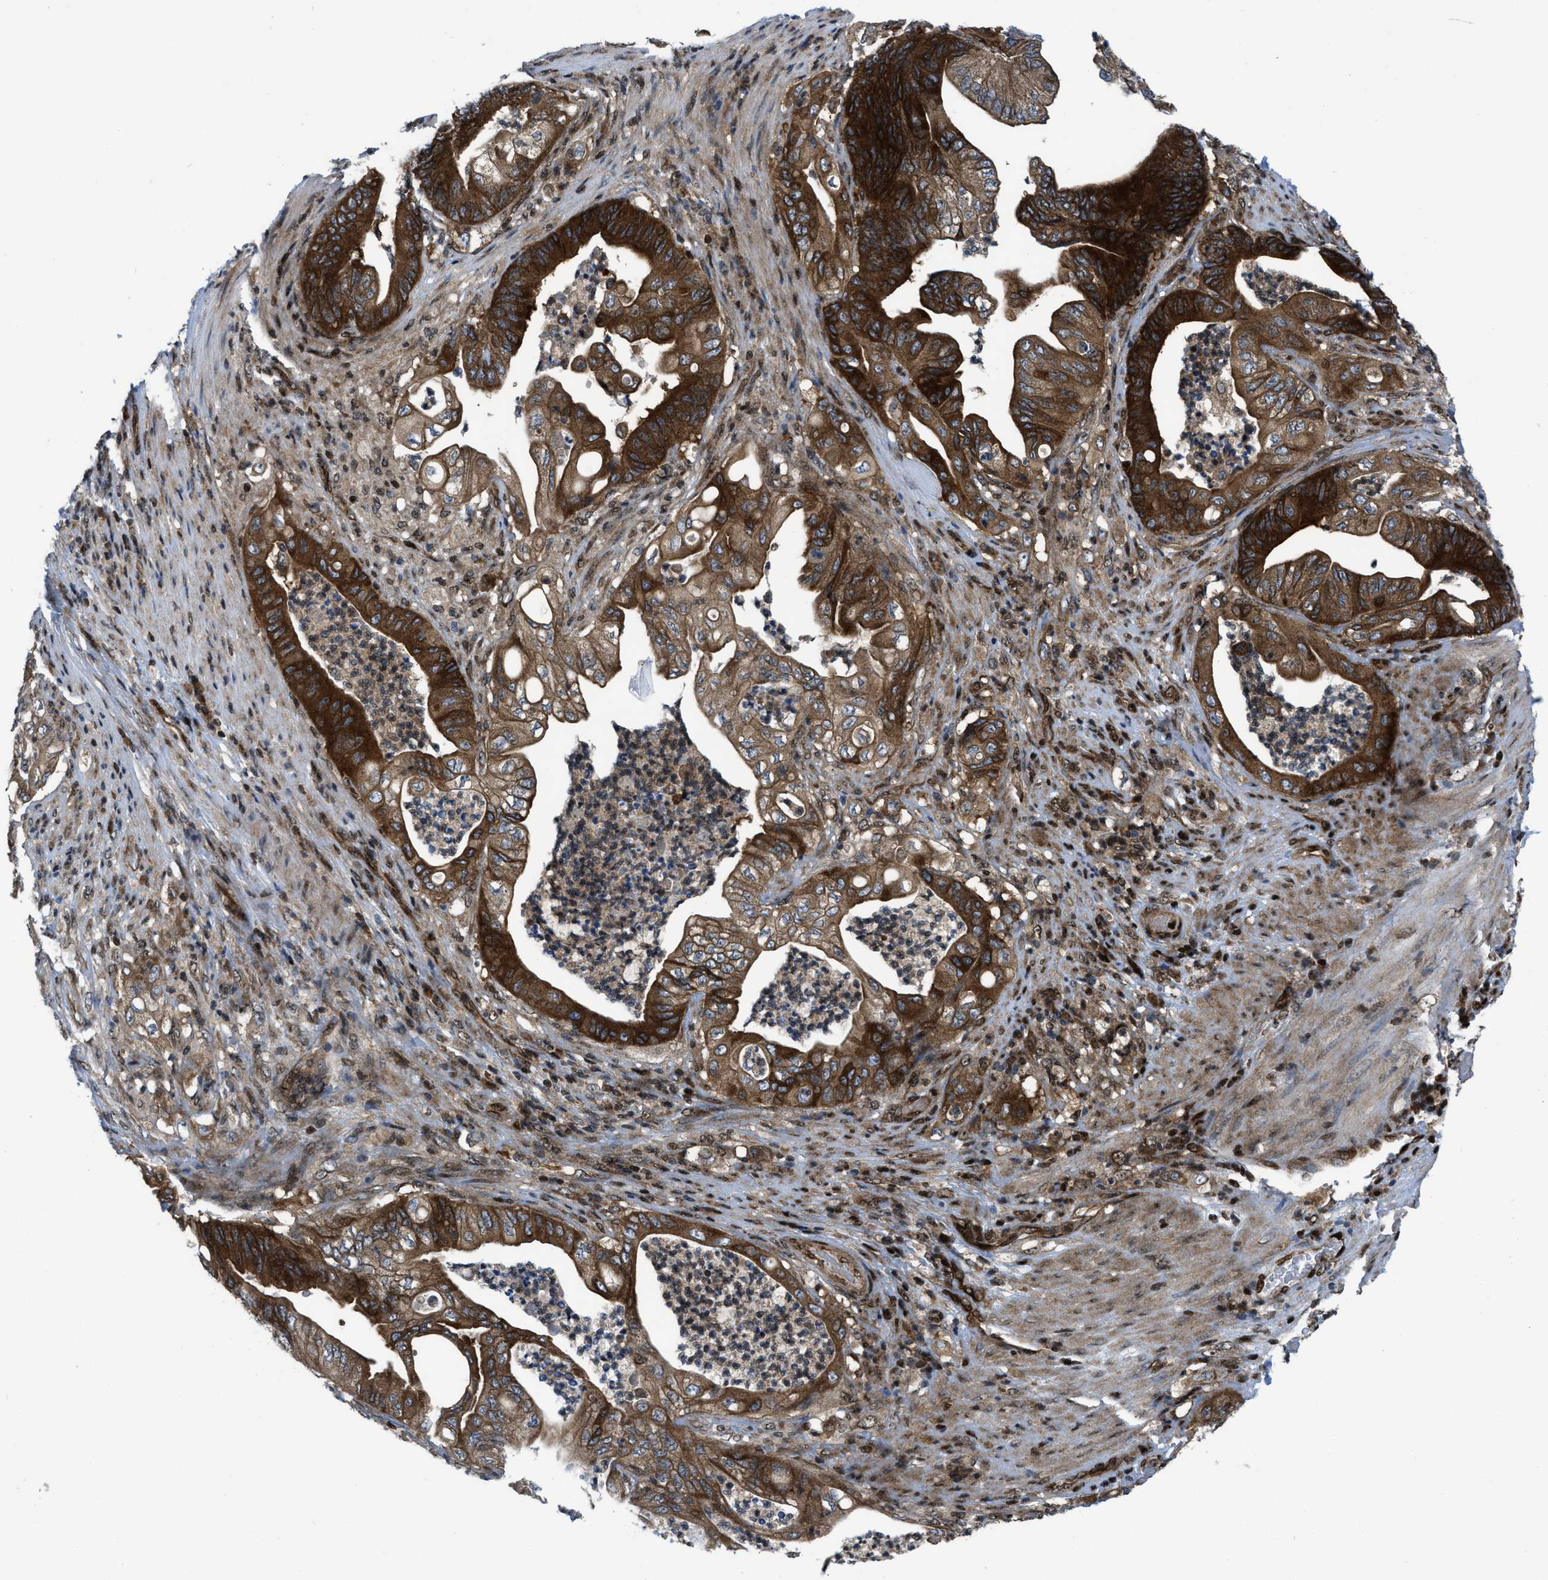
{"staining": {"intensity": "strong", "quantity": ">75%", "location": "cytoplasmic/membranous"}, "tissue": "stomach cancer", "cell_type": "Tumor cells", "image_type": "cancer", "snomed": [{"axis": "morphology", "description": "Adenocarcinoma, NOS"}, {"axis": "topography", "description": "Stomach"}], "caption": "Stomach cancer stained with a brown dye reveals strong cytoplasmic/membranous positive staining in approximately >75% of tumor cells.", "gene": "PPP2CB", "patient": {"sex": "female", "age": 73}}